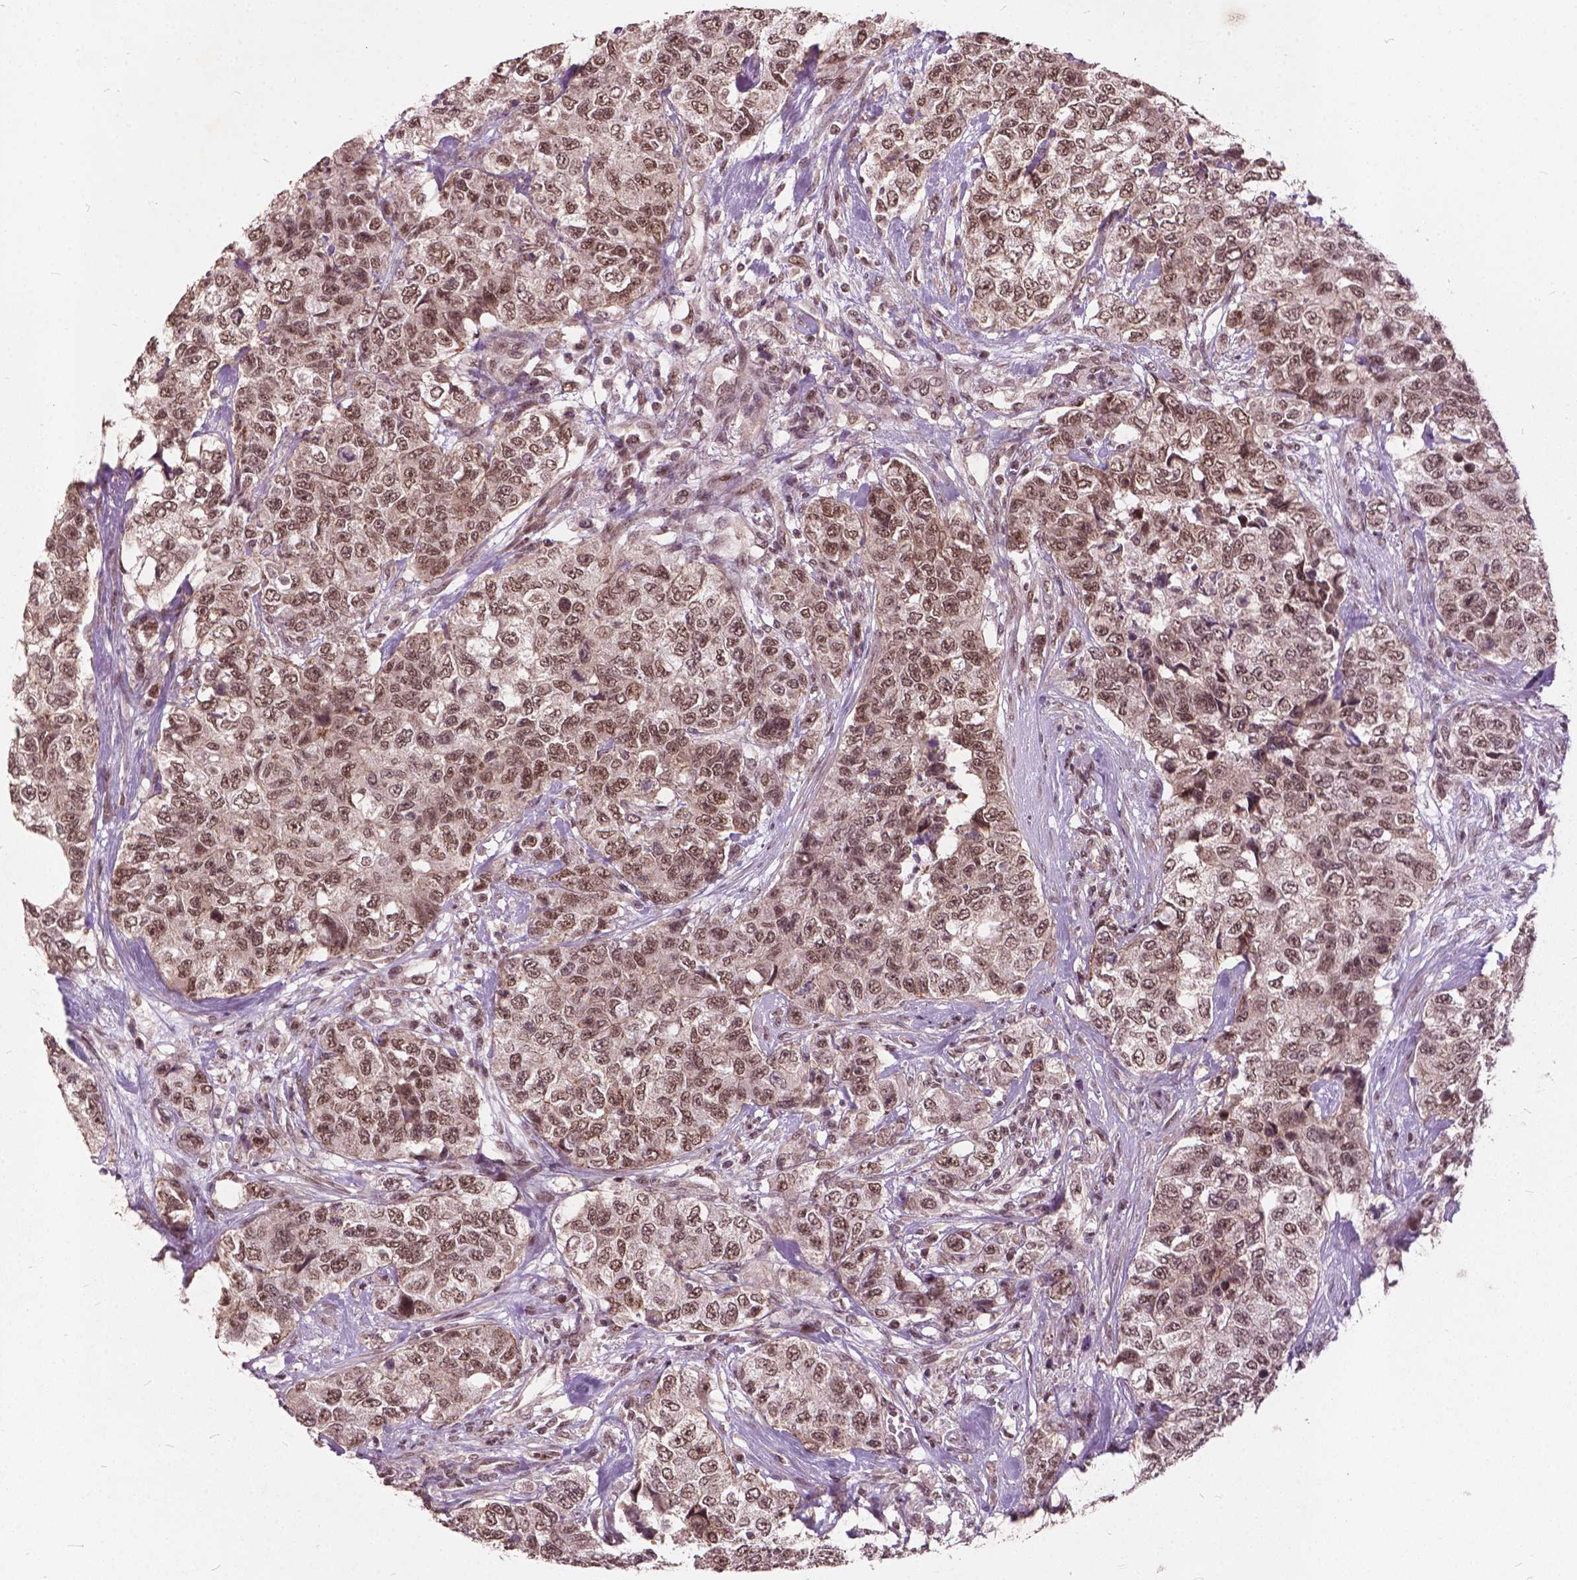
{"staining": {"intensity": "moderate", "quantity": ">75%", "location": "nuclear"}, "tissue": "urothelial cancer", "cell_type": "Tumor cells", "image_type": "cancer", "snomed": [{"axis": "morphology", "description": "Urothelial carcinoma, High grade"}, {"axis": "topography", "description": "Urinary bladder"}], "caption": "Urothelial cancer tissue reveals moderate nuclear staining in approximately >75% of tumor cells", "gene": "GPS2", "patient": {"sex": "female", "age": 78}}